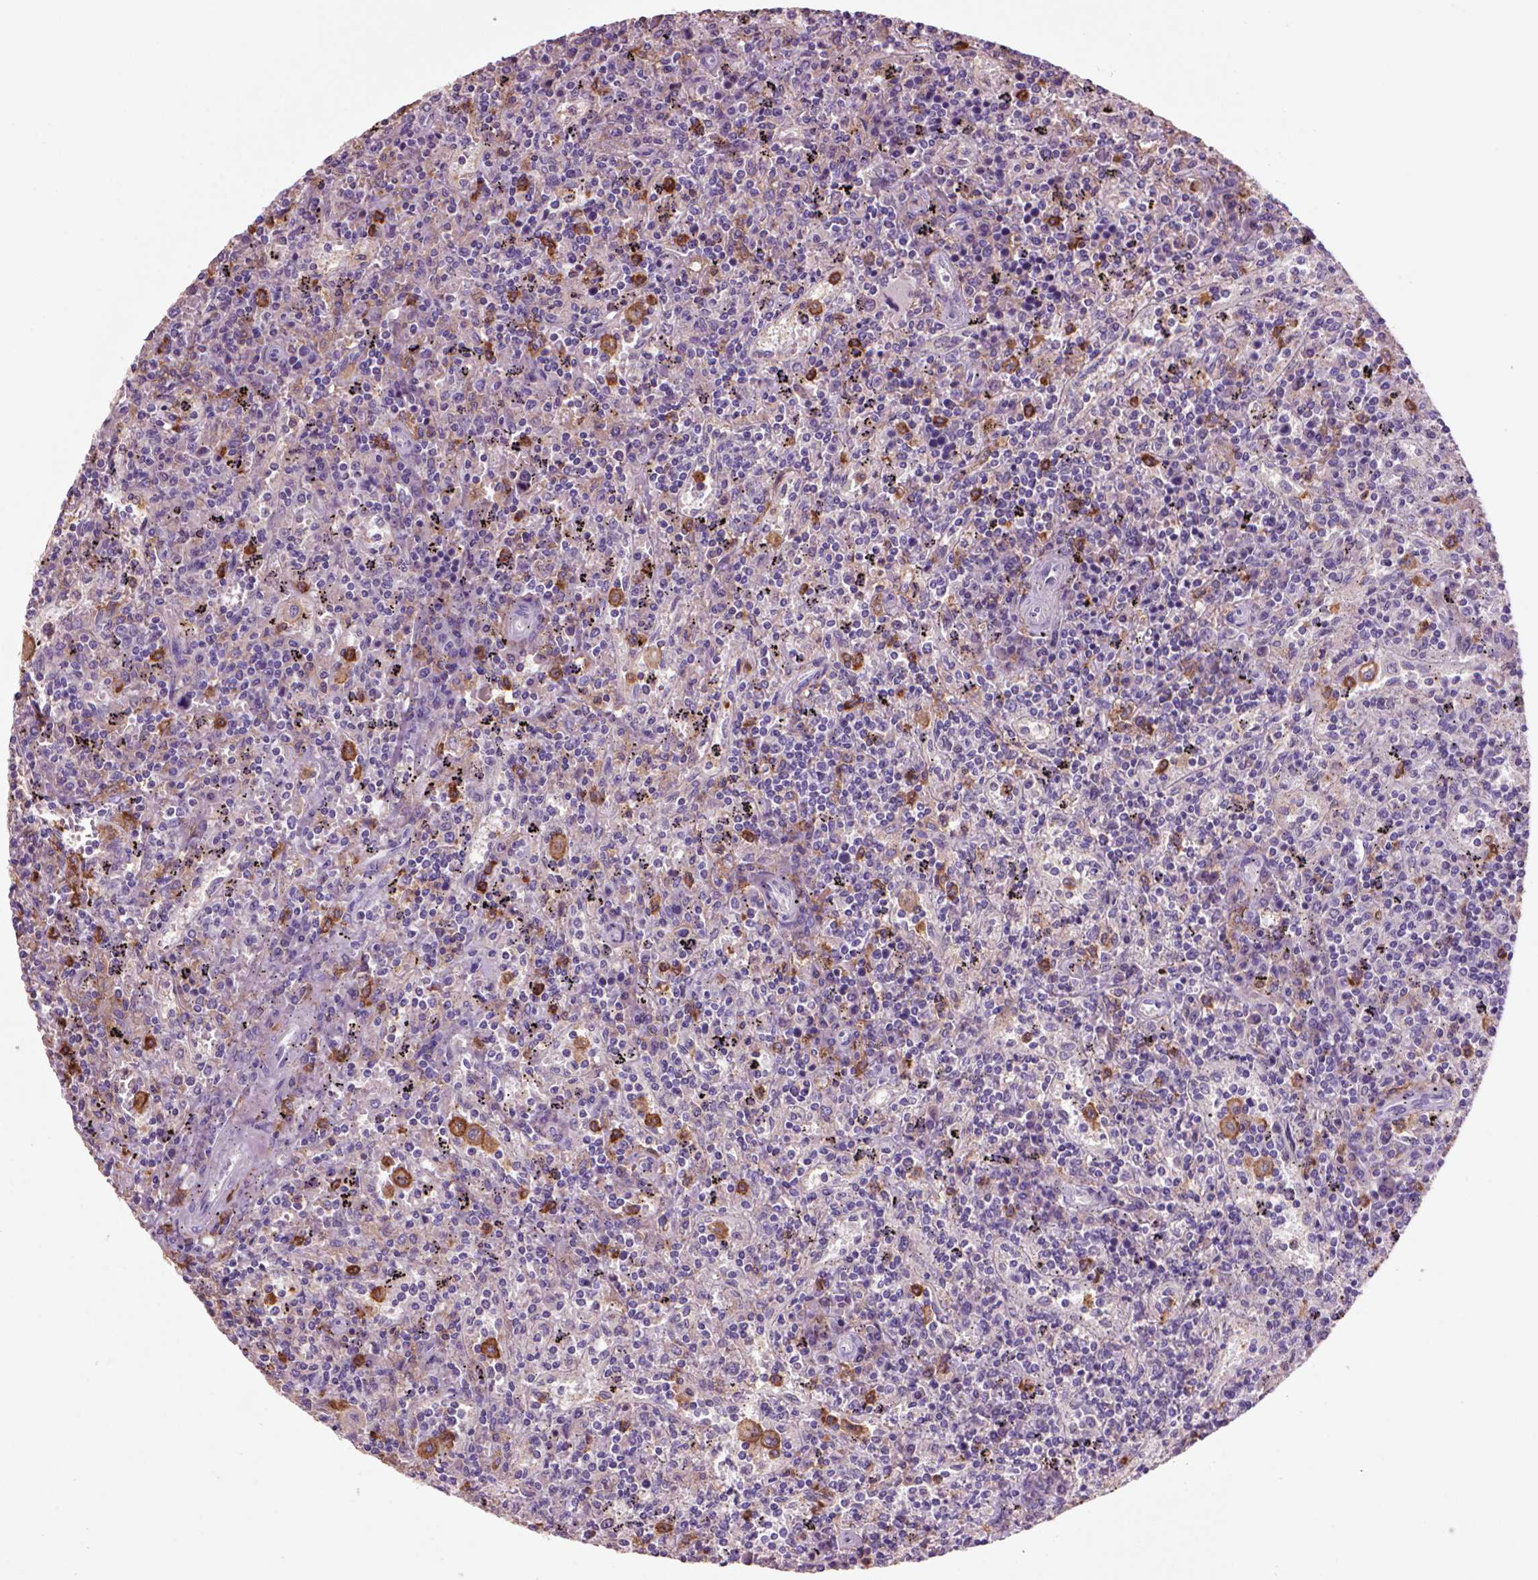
{"staining": {"intensity": "negative", "quantity": "none", "location": "none"}, "tissue": "lymphoma", "cell_type": "Tumor cells", "image_type": "cancer", "snomed": [{"axis": "morphology", "description": "Malignant lymphoma, non-Hodgkin's type, Low grade"}, {"axis": "topography", "description": "Spleen"}], "caption": "This image is of lymphoma stained with immunohistochemistry to label a protein in brown with the nuclei are counter-stained blue. There is no expression in tumor cells.", "gene": "CD14", "patient": {"sex": "male", "age": 62}}